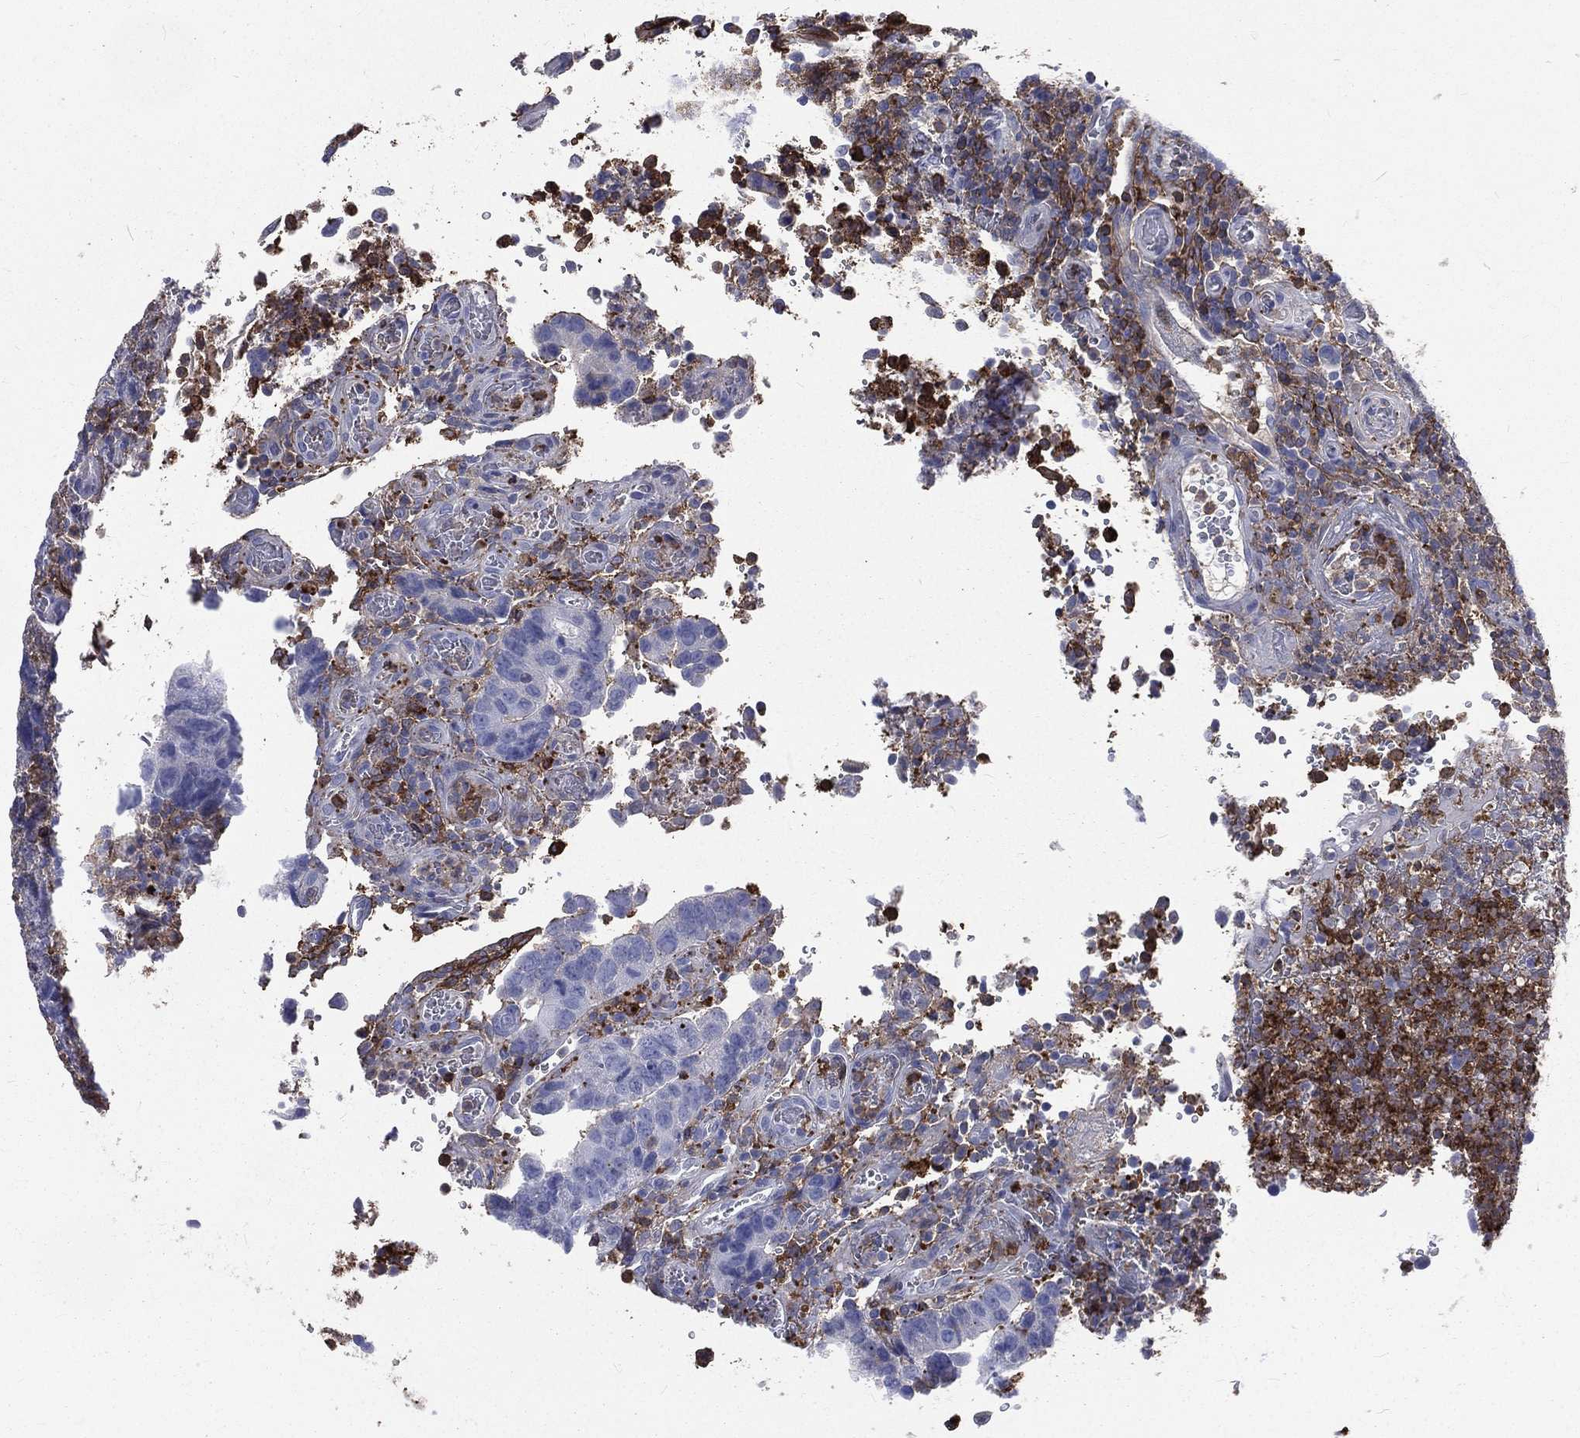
{"staining": {"intensity": "negative", "quantity": "none", "location": "none"}, "tissue": "colorectal cancer", "cell_type": "Tumor cells", "image_type": "cancer", "snomed": [{"axis": "morphology", "description": "Adenocarcinoma, NOS"}, {"axis": "topography", "description": "Colon"}], "caption": "Tumor cells are negative for protein expression in human colorectal cancer (adenocarcinoma).", "gene": "BASP1", "patient": {"sex": "female", "age": 56}}